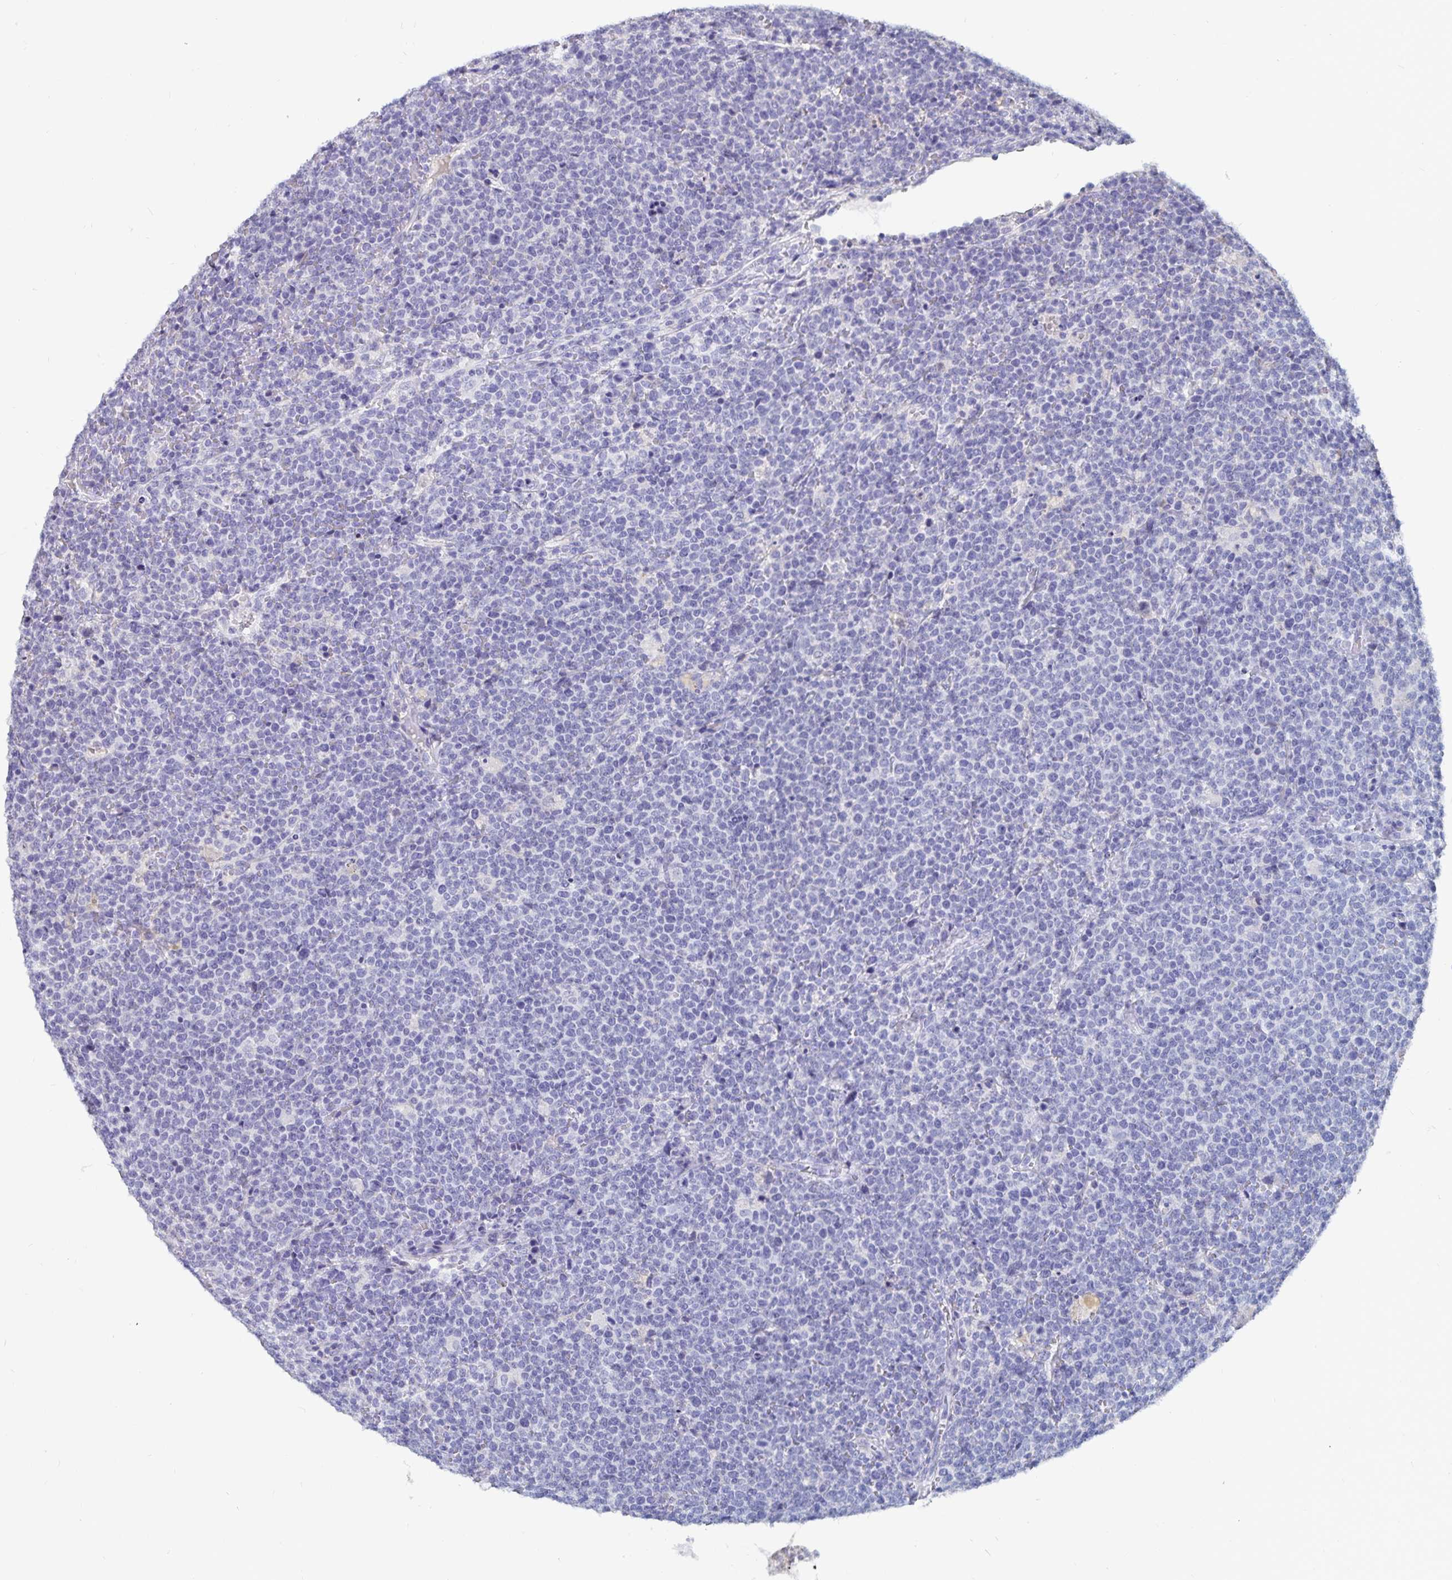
{"staining": {"intensity": "negative", "quantity": "none", "location": "none"}, "tissue": "lymphoma", "cell_type": "Tumor cells", "image_type": "cancer", "snomed": [{"axis": "morphology", "description": "Malignant lymphoma, non-Hodgkin's type, High grade"}, {"axis": "topography", "description": "Lymph node"}], "caption": "This is an immunohistochemistry (IHC) image of lymphoma. There is no expression in tumor cells.", "gene": "CFAP69", "patient": {"sex": "male", "age": 61}}